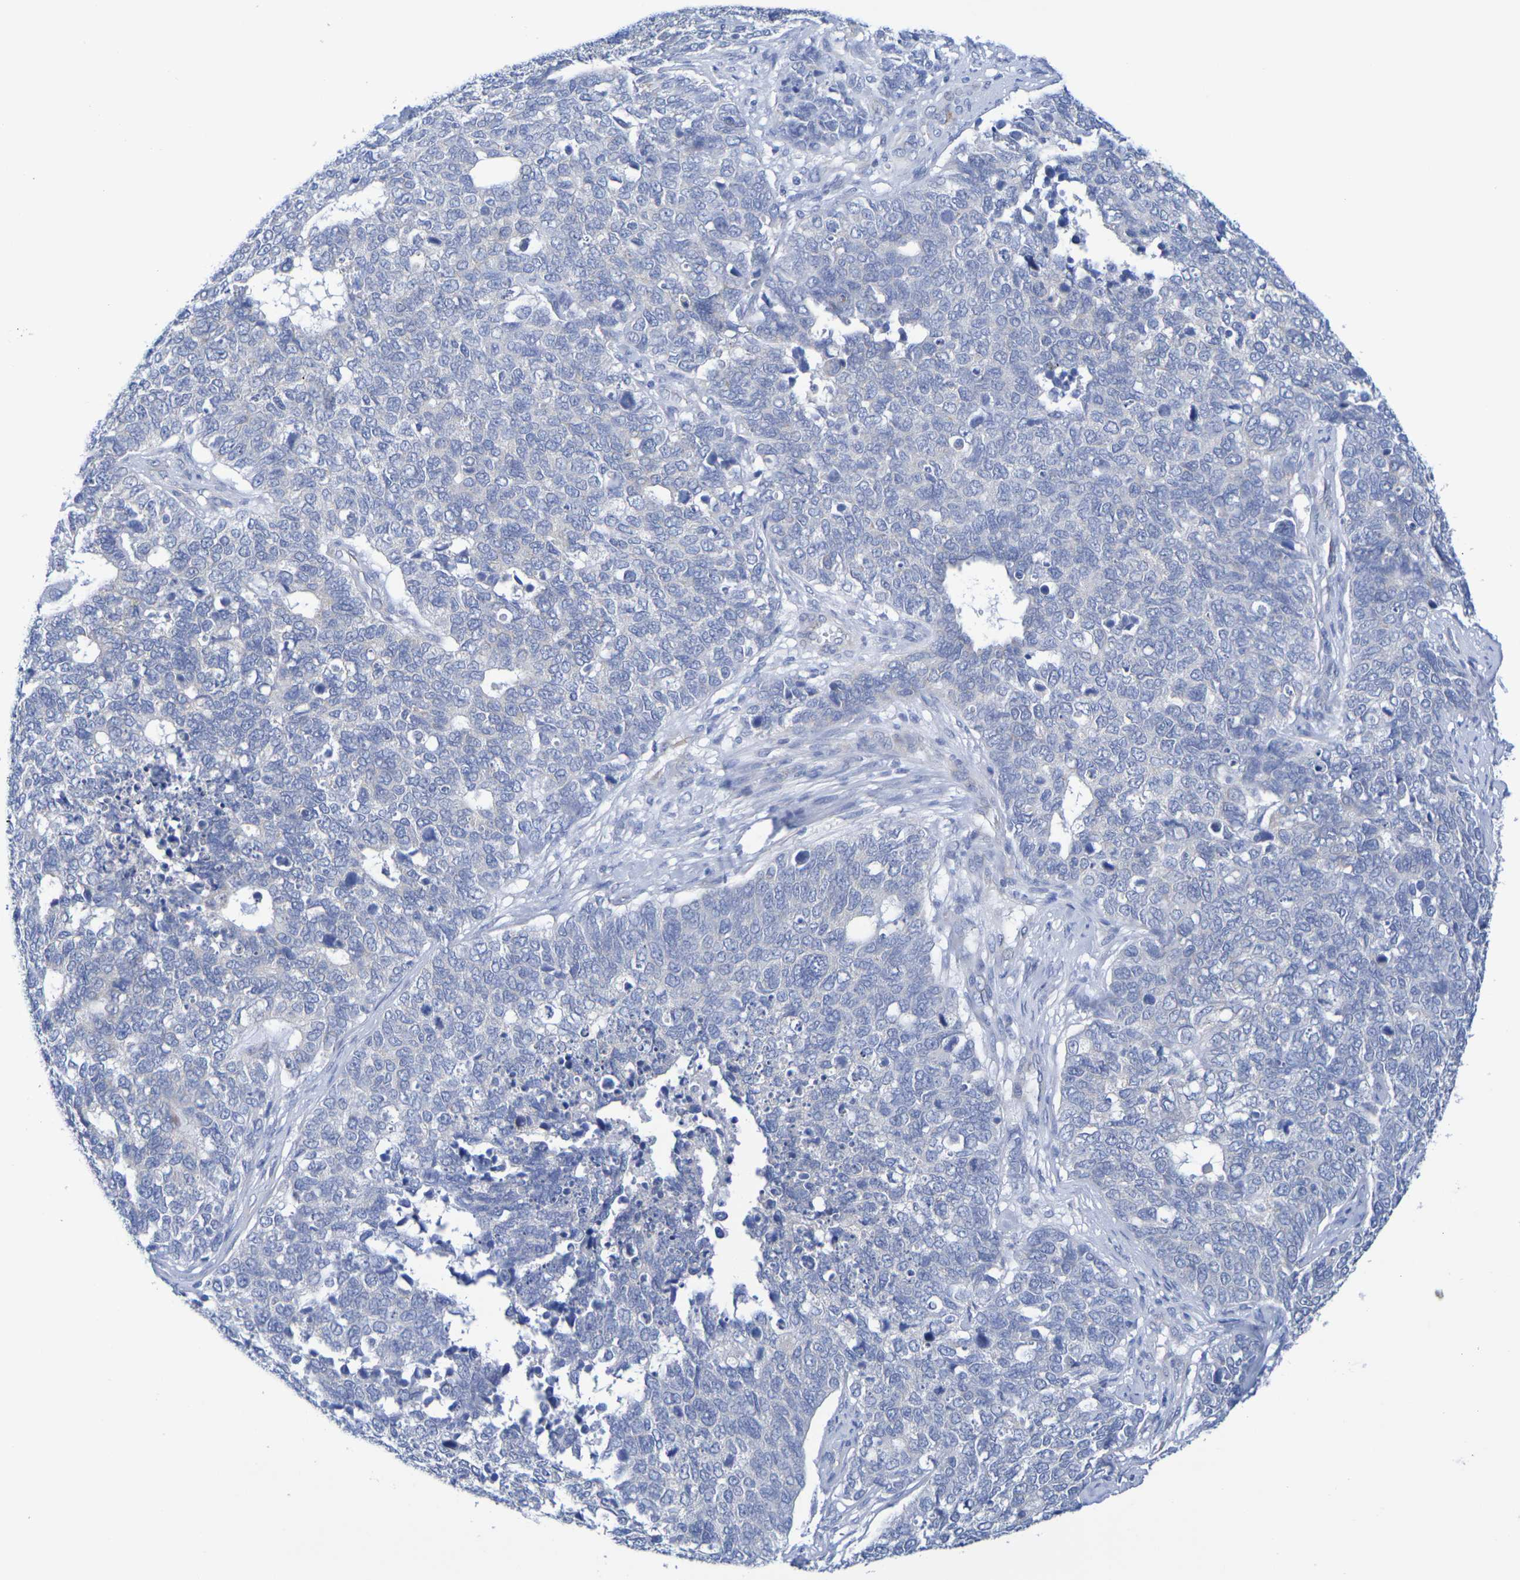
{"staining": {"intensity": "negative", "quantity": "none", "location": "none"}, "tissue": "cervical cancer", "cell_type": "Tumor cells", "image_type": "cancer", "snomed": [{"axis": "morphology", "description": "Squamous cell carcinoma, NOS"}, {"axis": "topography", "description": "Cervix"}], "caption": "Tumor cells are negative for protein expression in human cervical squamous cell carcinoma. Brightfield microscopy of immunohistochemistry (IHC) stained with DAB (3,3'-diaminobenzidine) (brown) and hematoxylin (blue), captured at high magnification.", "gene": "TMCC3", "patient": {"sex": "female", "age": 63}}